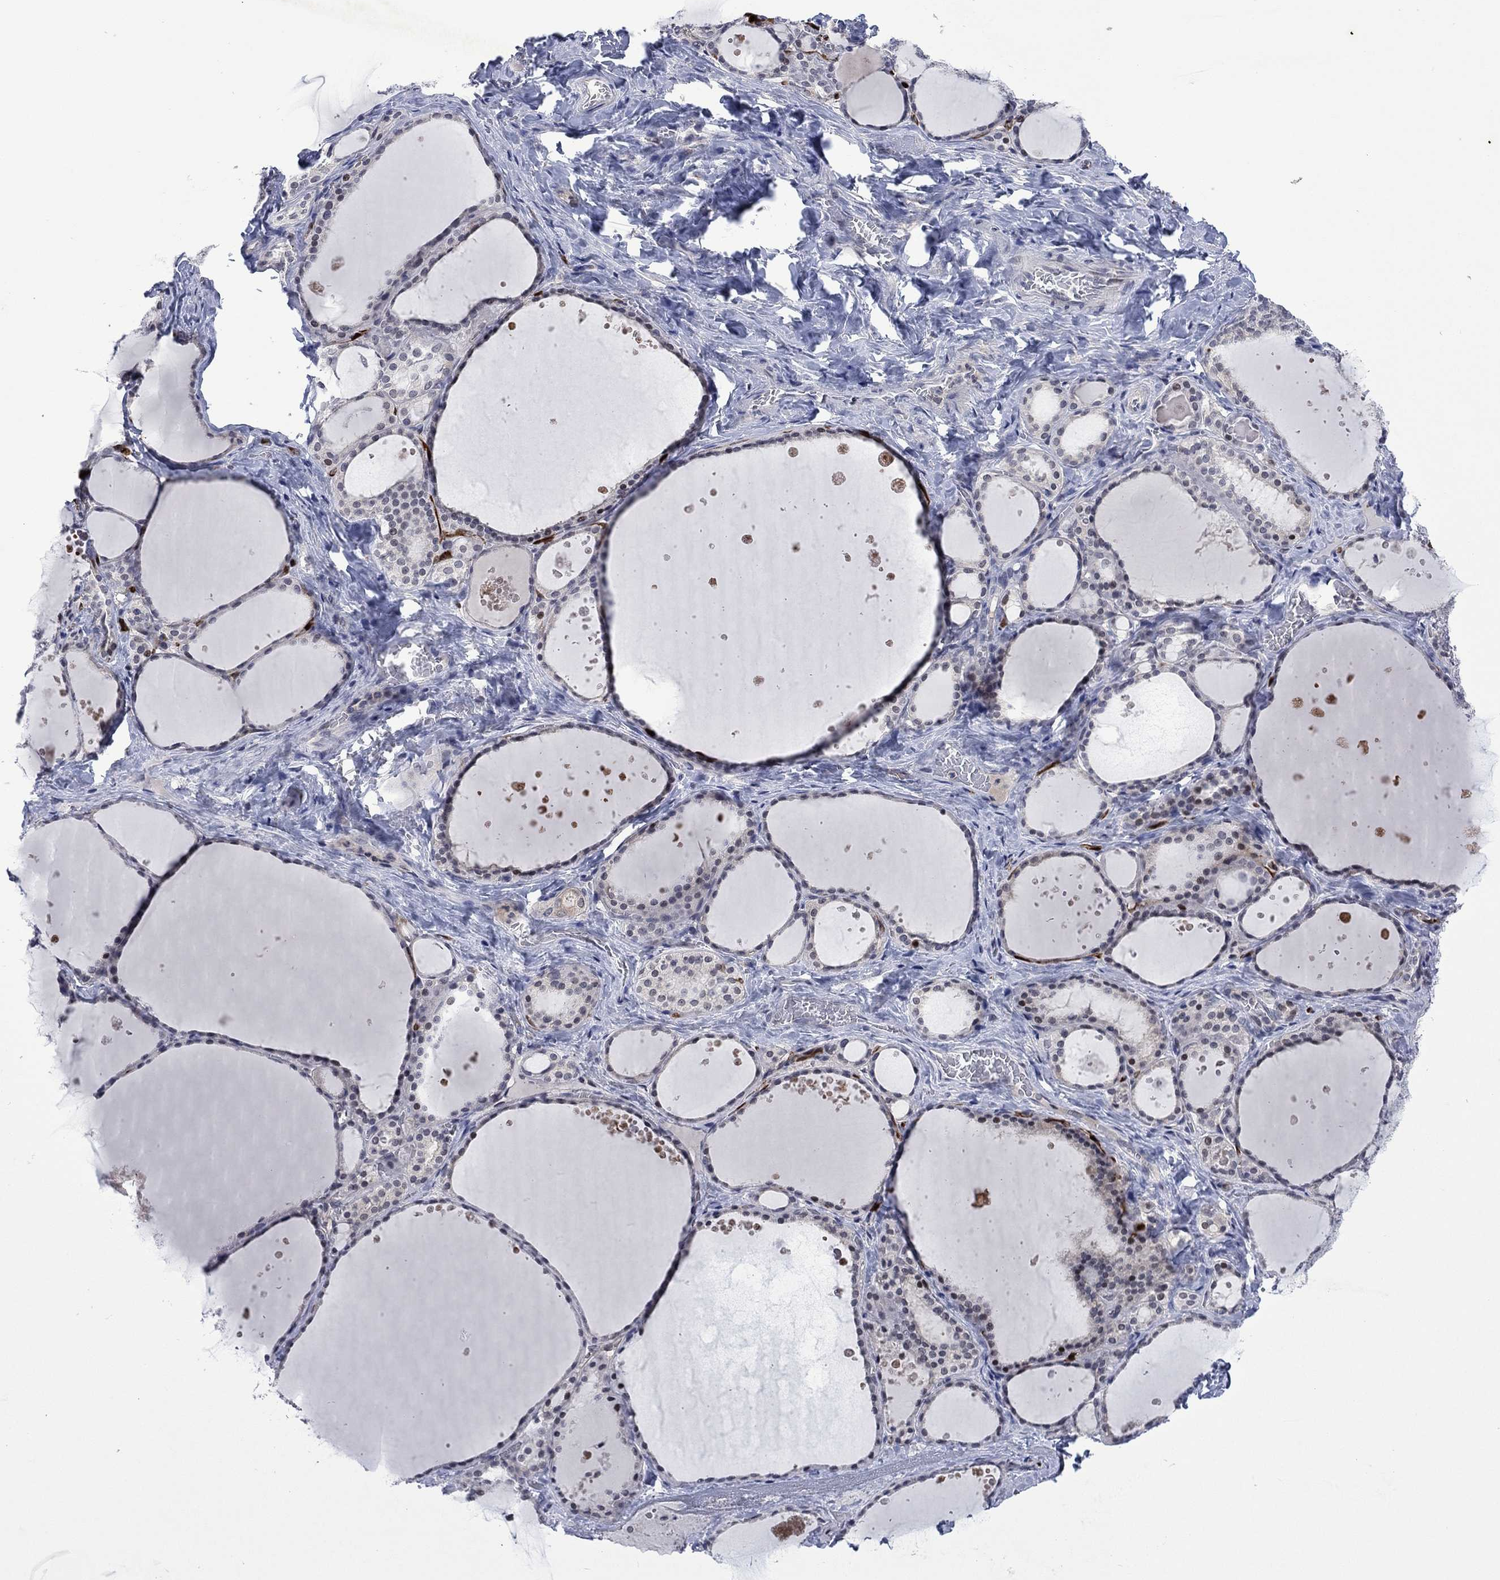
{"staining": {"intensity": "negative", "quantity": "none", "location": "none"}, "tissue": "thyroid gland", "cell_type": "Glandular cells", "image_type": "normal", "snomed": [{"axis": "morphology", "description": "Normal tissue, NOS"}, {"axis": "topography", "description": "Thyroid gland"}], "caption": "Immunohistochemical staining of benign thyroid gland shows no significant positivity in glandular cells. (DAB immunohistochemistry visualized using brightfield microscopy, high magnification).", "gene": "AGL", "patient": {"sex": "male", "age": 63}}